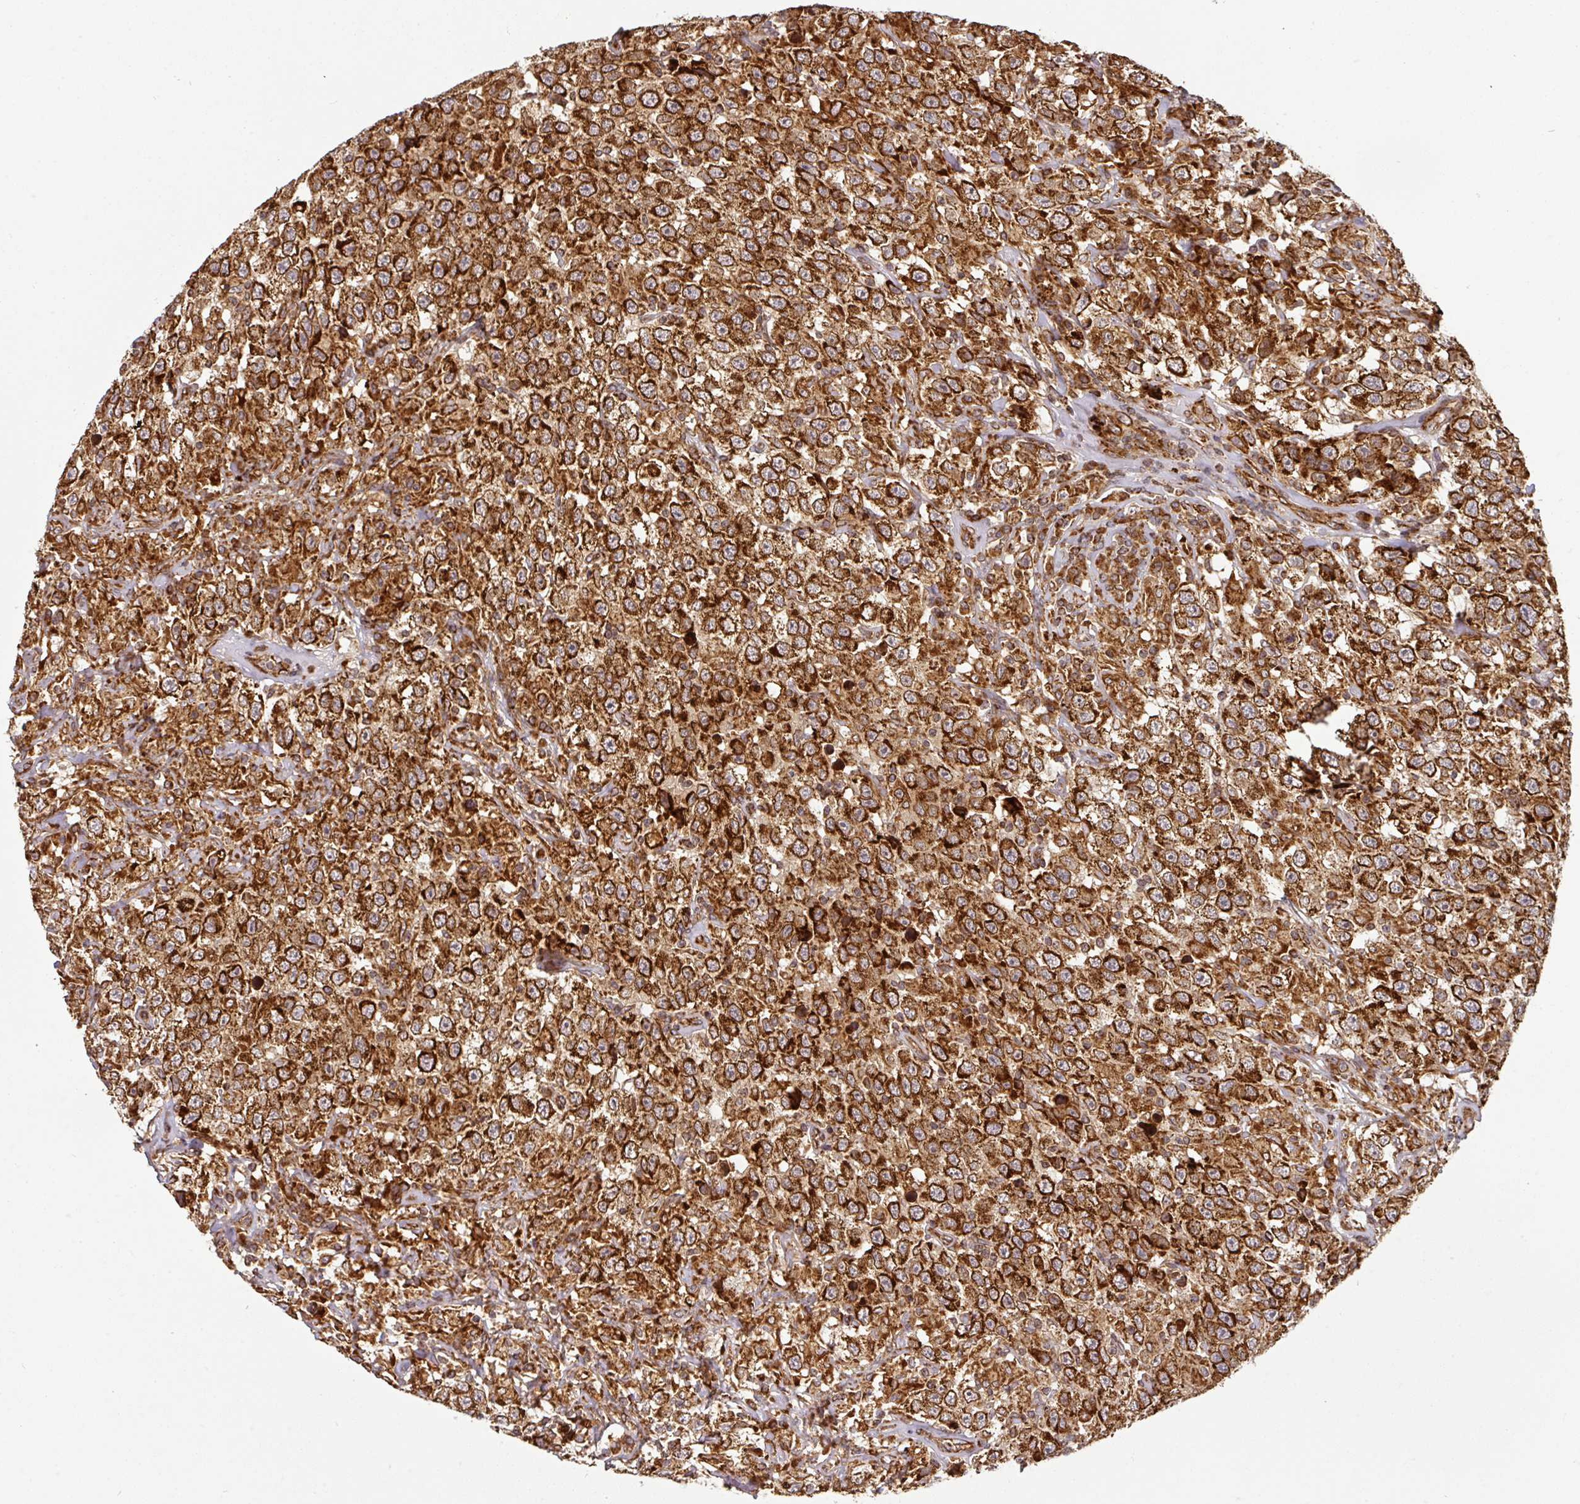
{"staining": {"intensity": "strong", "quantity": ">75%", "location": "cytoplasmic/membranous"}, "tissue": "testis cancer", "cell_type": "Tumor cells", "image_type": "cancer", "snomed": [{"axis": "morphology", "description": "Seminoma, NOS"}, {"axis": "topography", "description": "Testis"}], "caption": "Testis cancer (seminoma) stained for a protein demonstrates strong cytoplasmic/membranous positivity in tumor cells. (DAB IHC, brown staining for protein, blue staining for nuclei).", "gene": "TRAP1", "patient": {"sex": "male", "age": 41}}